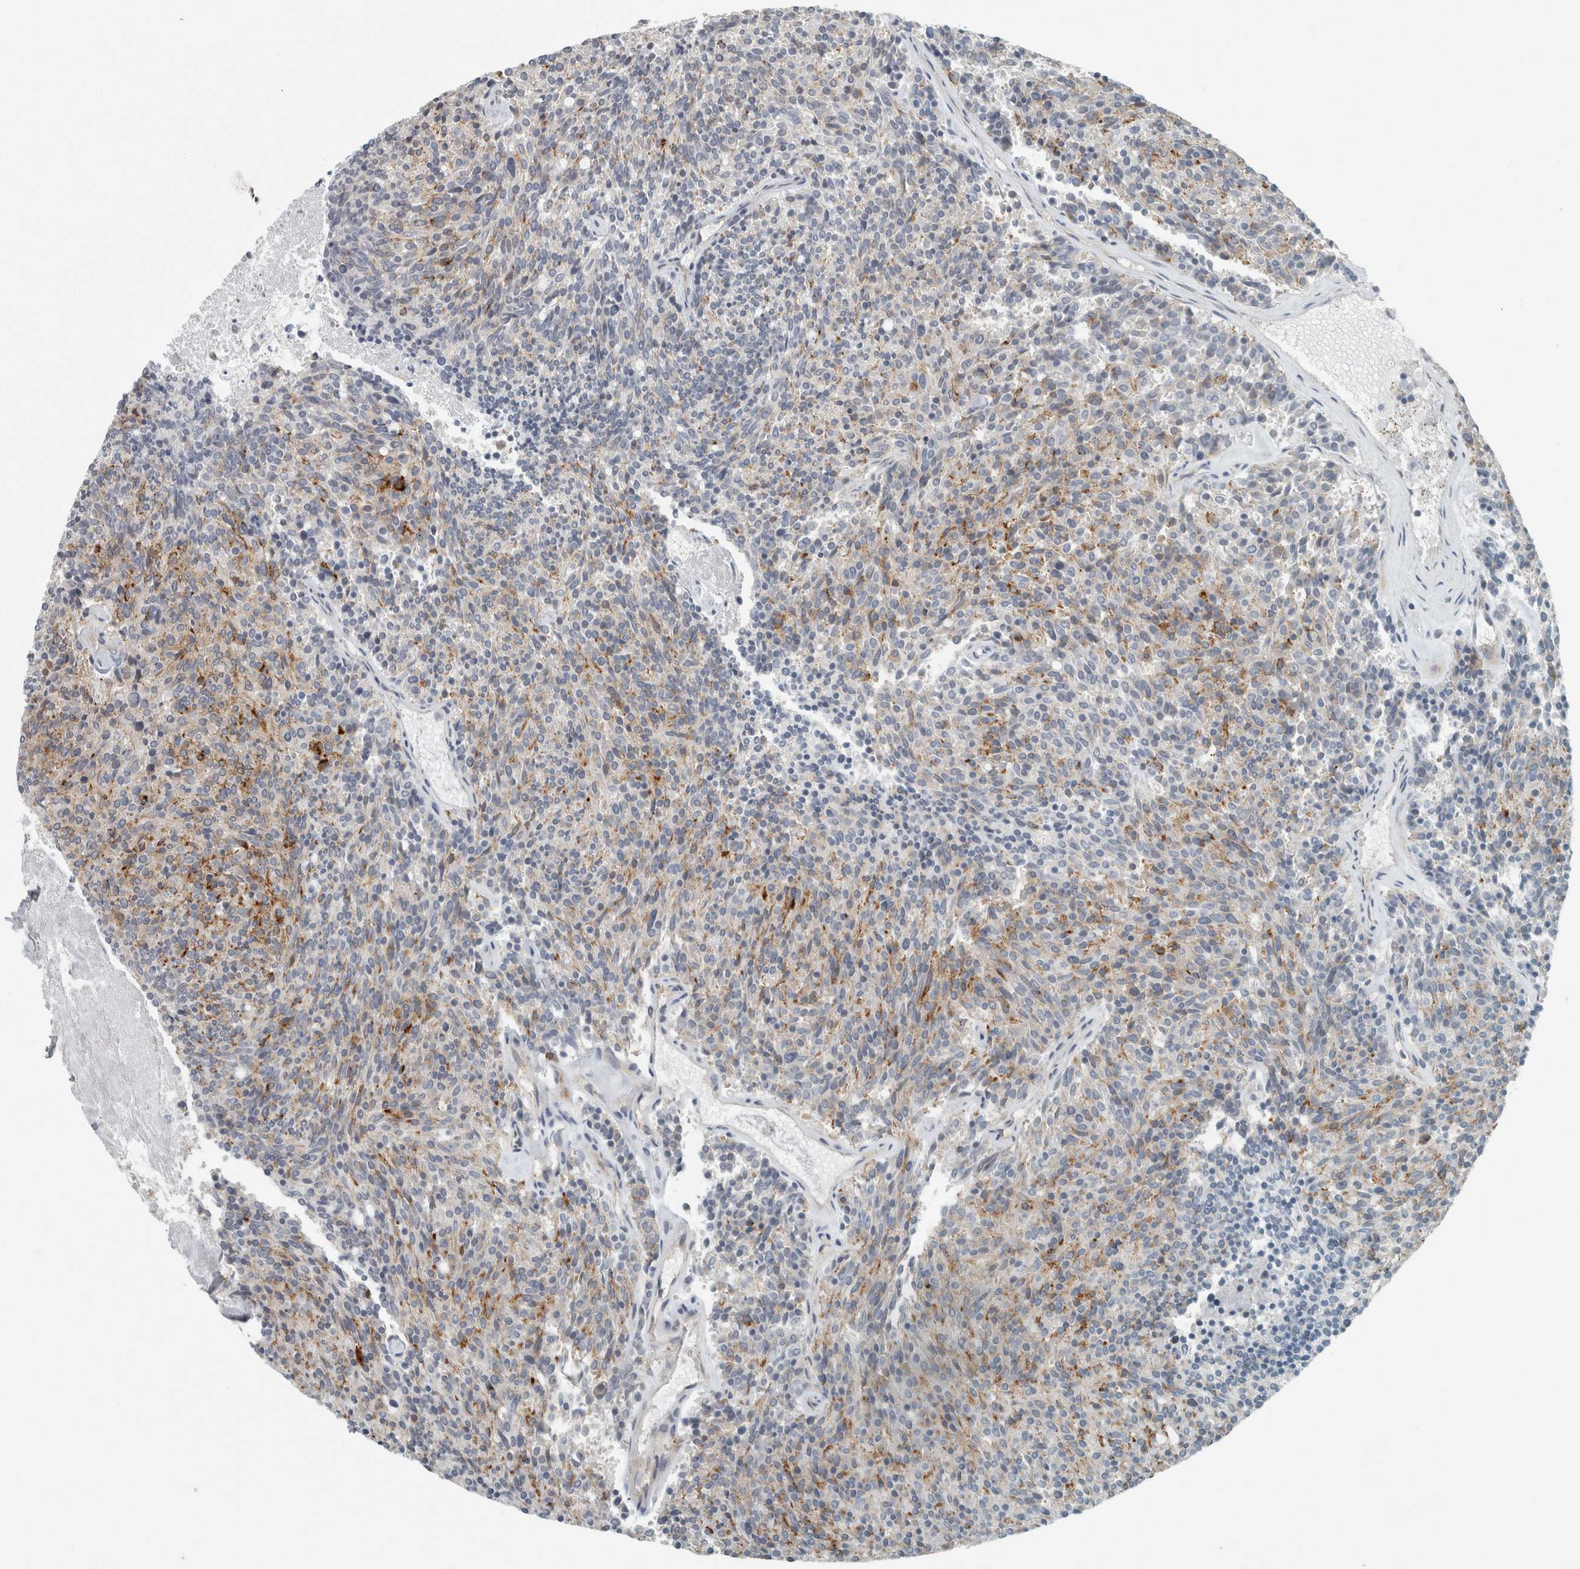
{"staining": {"intensity": "negative", "quantity": "none", "location": "none"}, "tissue": "carcinoid", "cell_type": "Tumor cells", "image_type": "cancer", "snomed": [{"axis": "morphology", "description": "Carcinoid, malignant, NOS"}, {"axis": "topography", "description": "Pancreas"}], "caption": "This is a photomicrograph of immunohistochemistry (IHC) staining of carcinoid, which shows no positivity in tumor cells.", "gene": "KIF1C", "patient": {"sex": "female", "age": 54}}